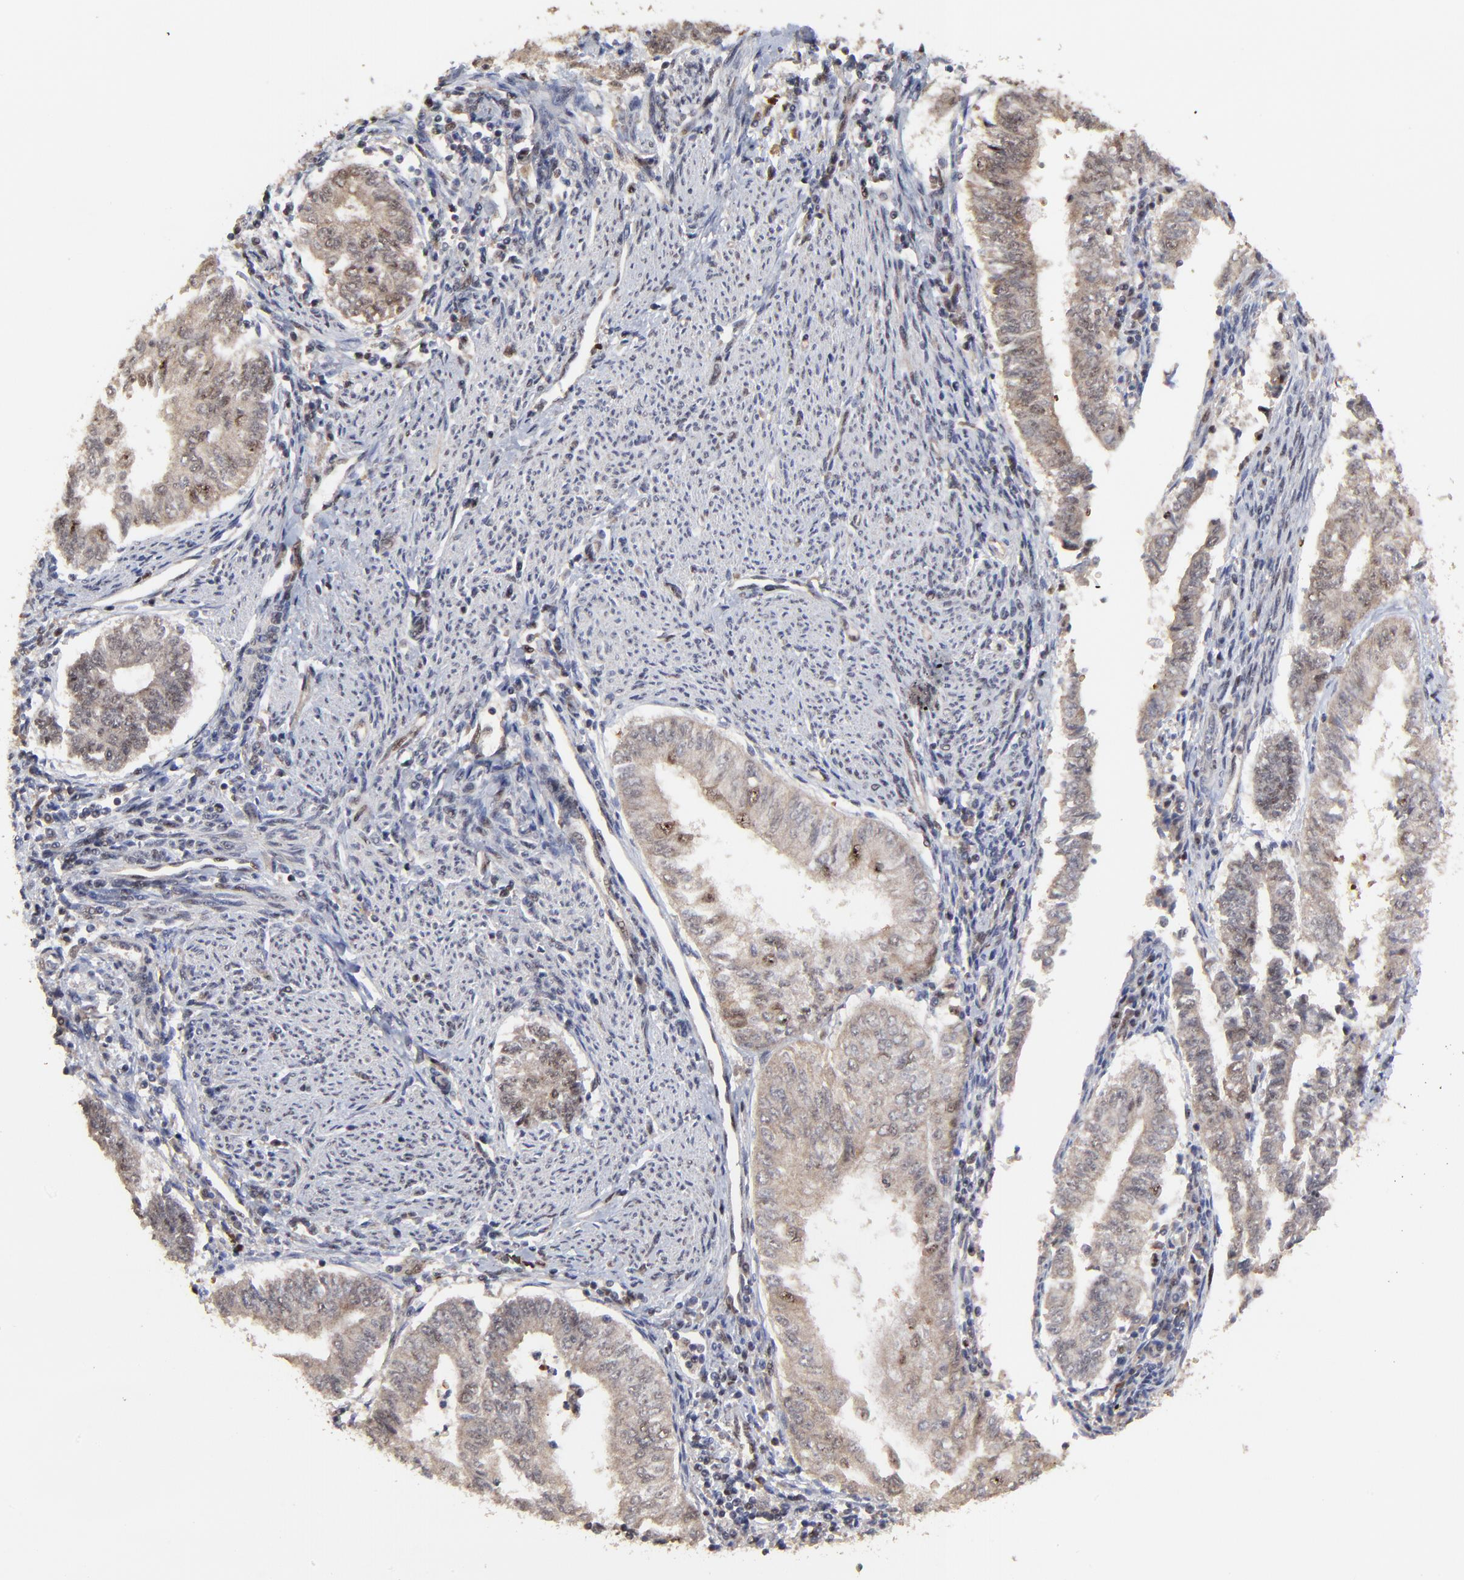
{"staining": {"intensity": "moderate", "quantity": ">75%", "location": "cytoplasmic/membranous"}, "tissue": "endometrial cancer", "cell_type": "Tumor cells", "image_type": "cancer", "snomed": [{"axis": "morphology", "description": "Adenocarcinoma, NOS"}, {"axis": "topography", "description": "Endometrium"}], "caption": "Human adenocarcinoma (endometrial) stained with a protein marker demonstrates moderate staining in tumor cells.", "gene": "FRMD8", "patient": {"sex": "female", "age": 66}}